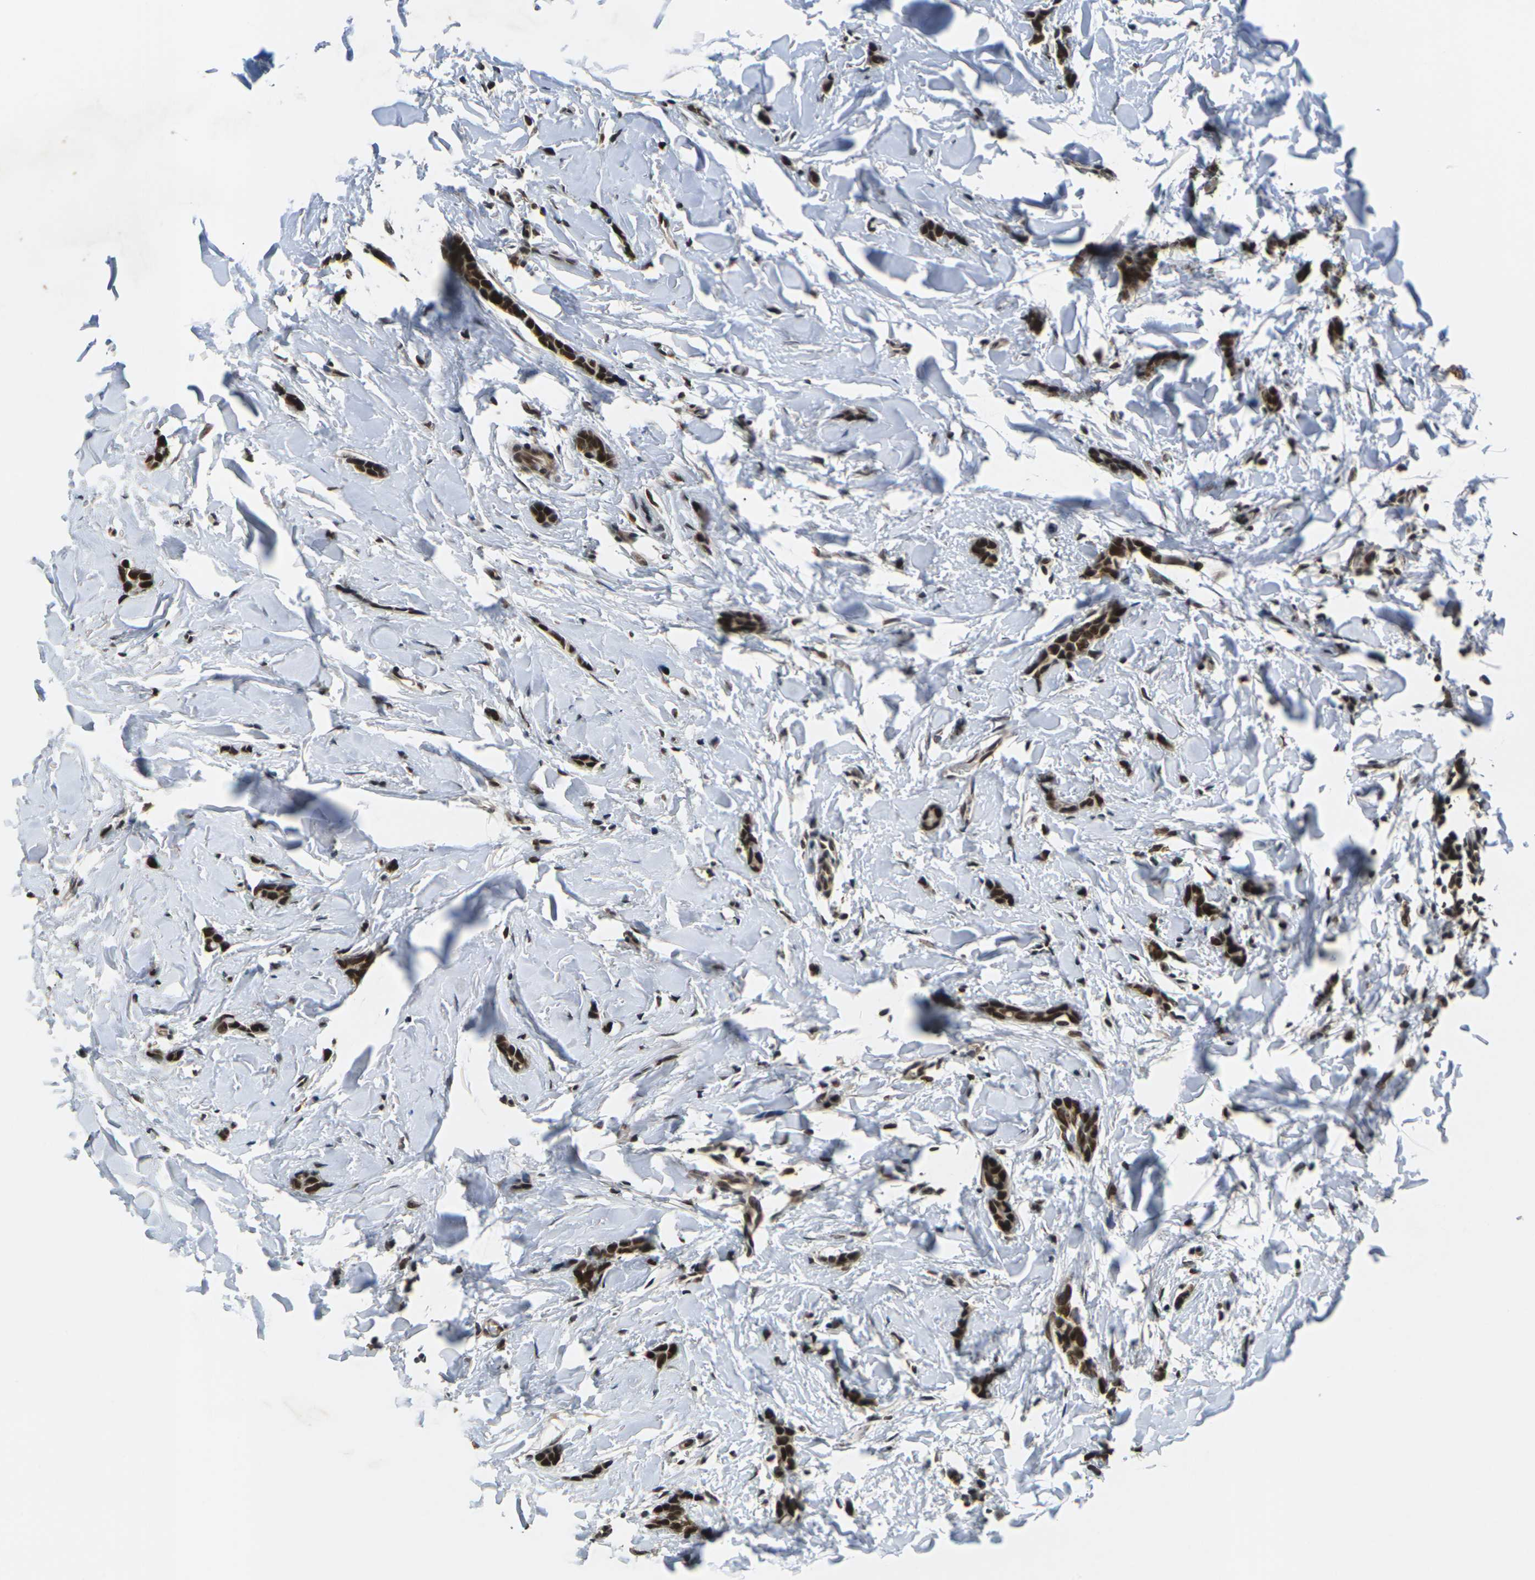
{"staining": {"intensity": "strong", "quantity": ">75%", "location": "nuclear"}, "tissue": "breast cancer", "cell_type": "Tumor cells", "image_type": "cancer", "snomed": [{"axis": "morphology", "description": "Lobular carcinoma"}, {"axis": "topography", "description": "Skin"}, {"axis": "topography", "description": "Breast"}], "caption": "An immunohistochemistry (IHC) photomicrograph of tumor tissue is shown. Protein staining in brown labels strong nuclear positivity in breast lobular carcinoma within tumor cells. The protein of interest is shown in brown color, while the nuclei are stained blue.", "gene": "NELFA", "patient": {"sex": "female", "age": 46}}